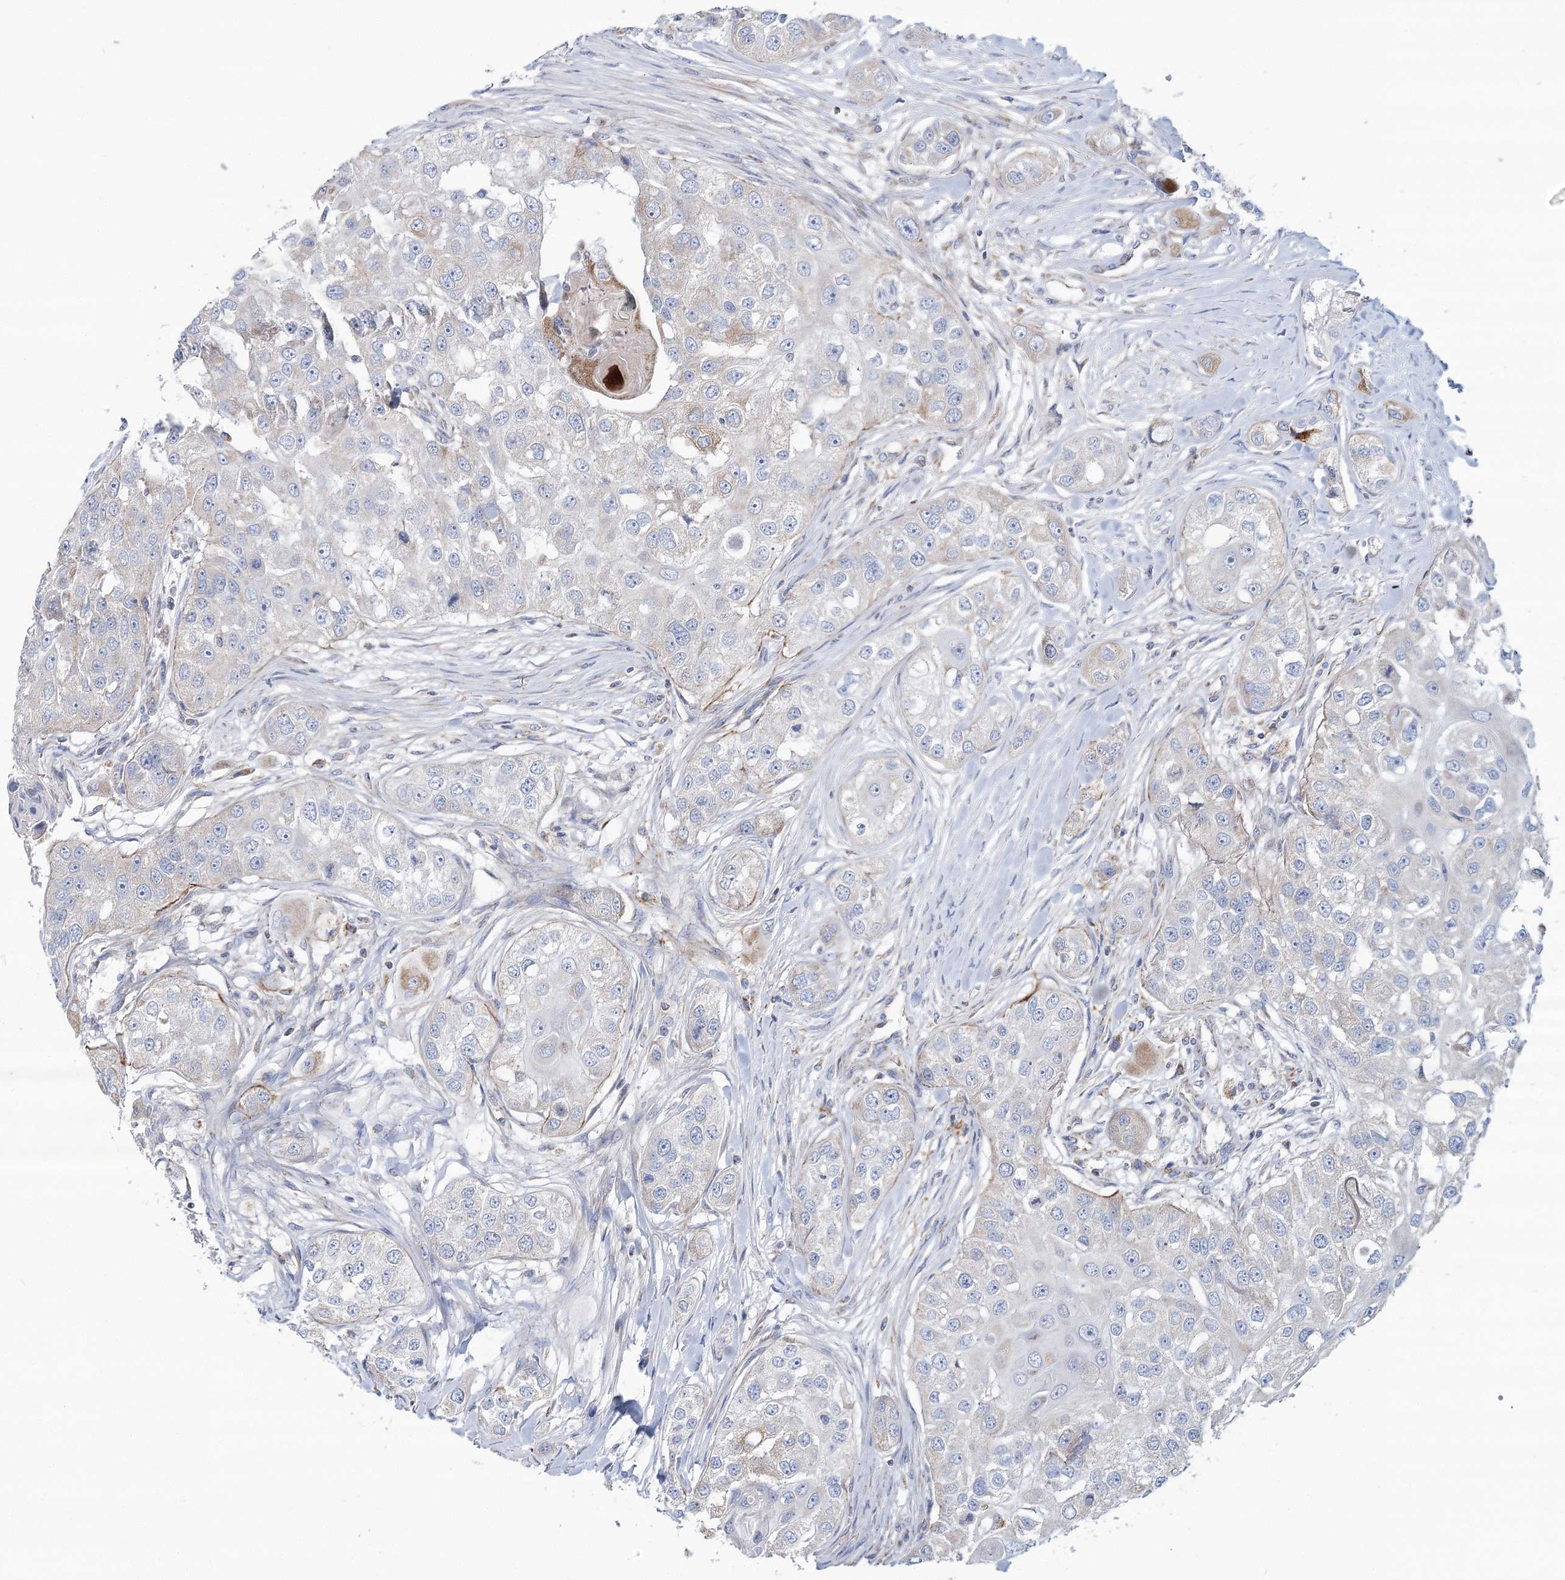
{"staining": {"intensity": "weak", "quantity": "<25%", "location": "cytoplasmic/membranous"}, "tissue": "head and neck cancer", "cell_type": "Tumor cells", "image_type": "cancer", "snomed": [{"axis": "morphology", "description": "Normal tissue, NOS"}, {"axis": "morphology", "description": "Squamous cell carcinoma, NOS"}, {"axis": "topography", "description": "Skeletal muscle"}, {"axis": "topography", "description": "Head-Neck"}], "caption": "Immunohistochemical staining of head and neck cancer displays no significant expression in tumor cells.", "gene": "SNX7", "patient": {"sex": "male", "age": 51}}